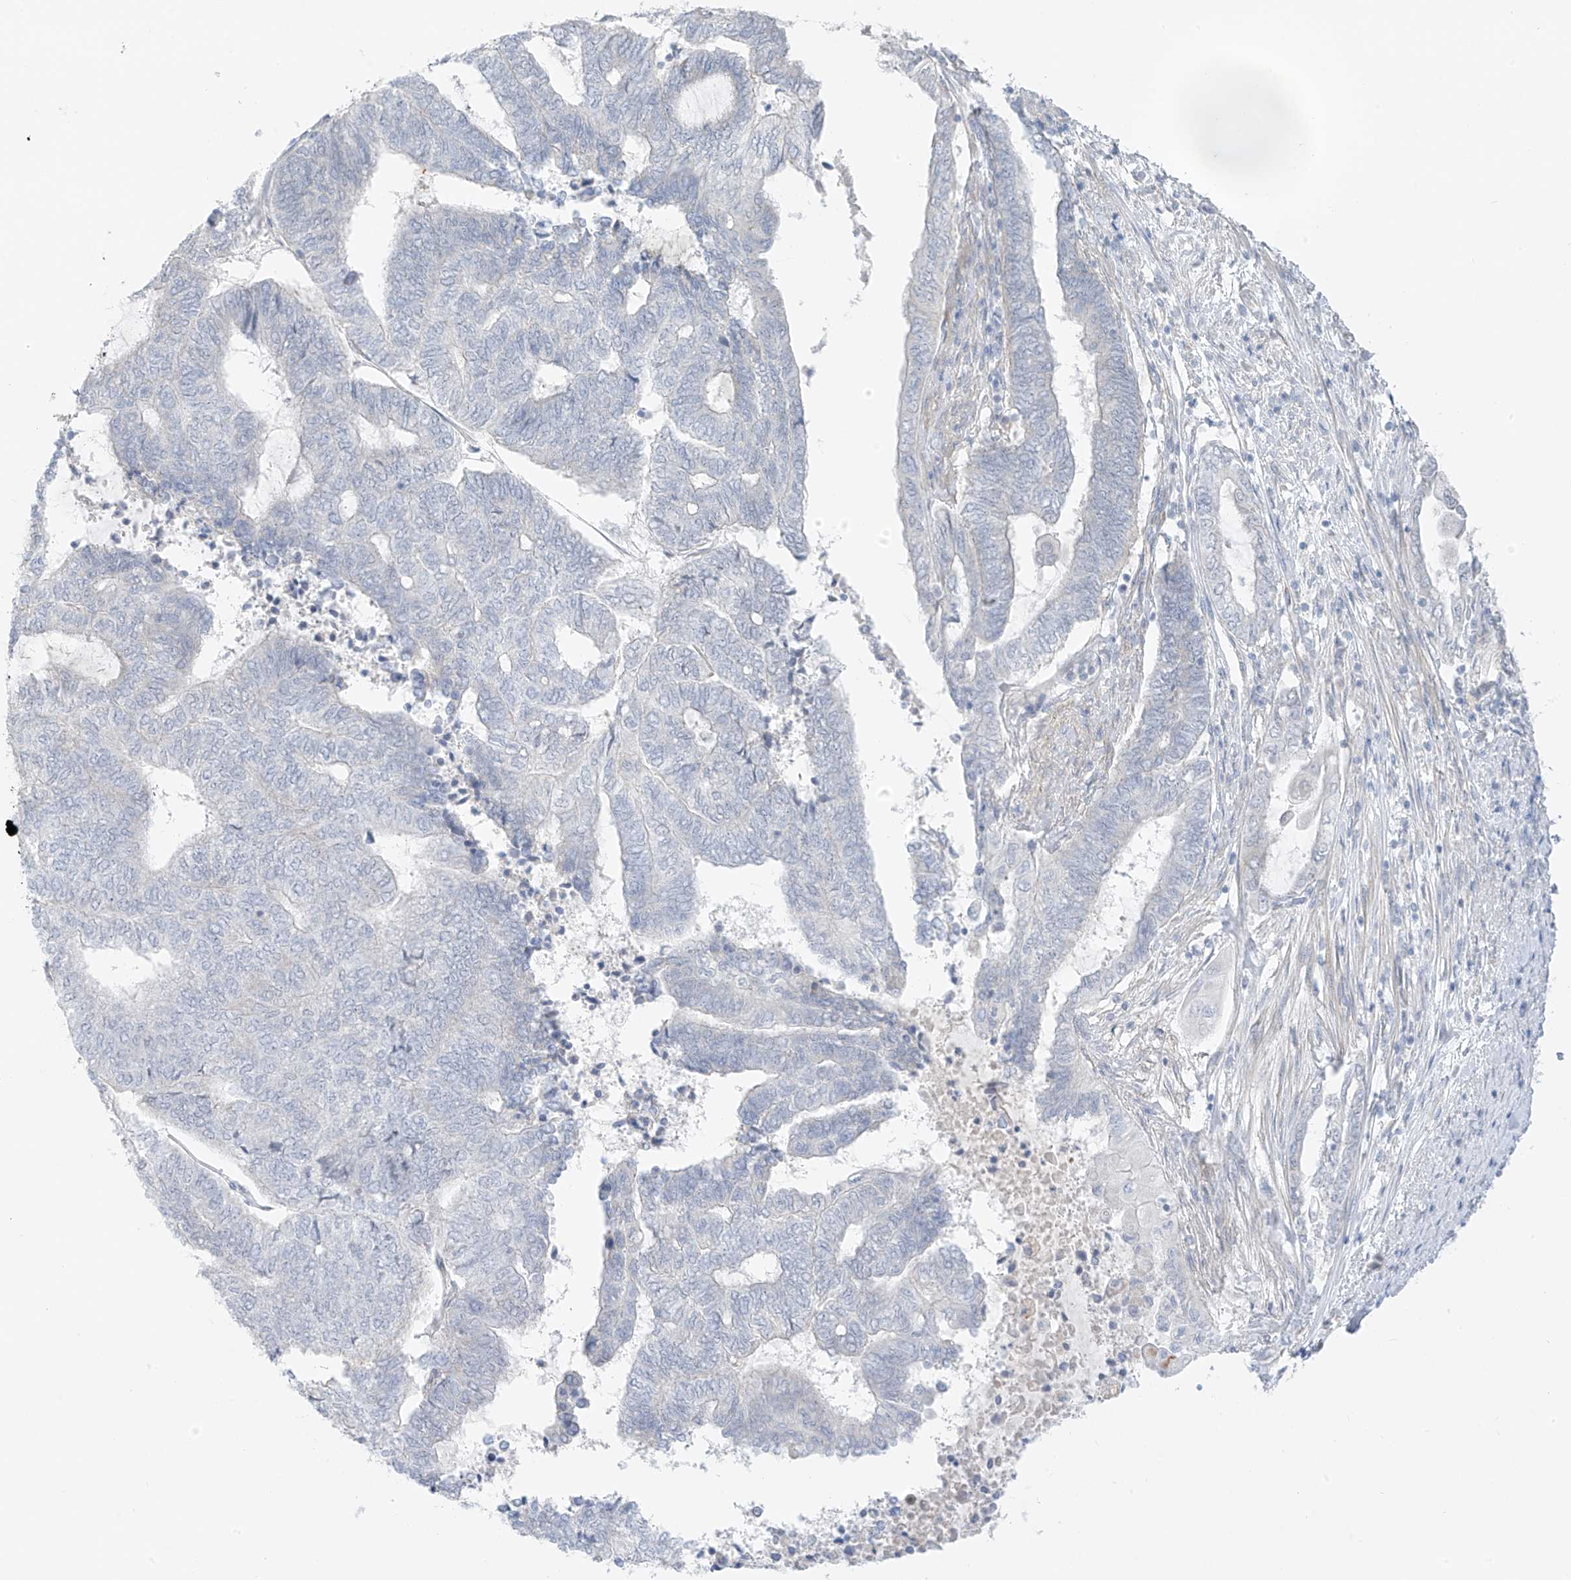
{"staining": {"intensity": "negative", "quantity": "none", "location": "none"}, "tissue": "endometrial cancer", "cell_type": "Tumor cells", "image_type": "cancer", "snomed": [{"axis": "morphology", "description": "Adenocarcinoma, NOS"}, {"axis": "topography", "description": "Uterus"}, {"axis": "topography", "description": "Endometrium"}], "caption": "High magnification brightfield microscopy of endometrial adenocarcinoma stained with DAB (brown) and counterstained with hematoxylin (blue): tumor cells show no significant expression.", "gene": "HS6ST2", "patient": {"sex": "female", "age": 70}}